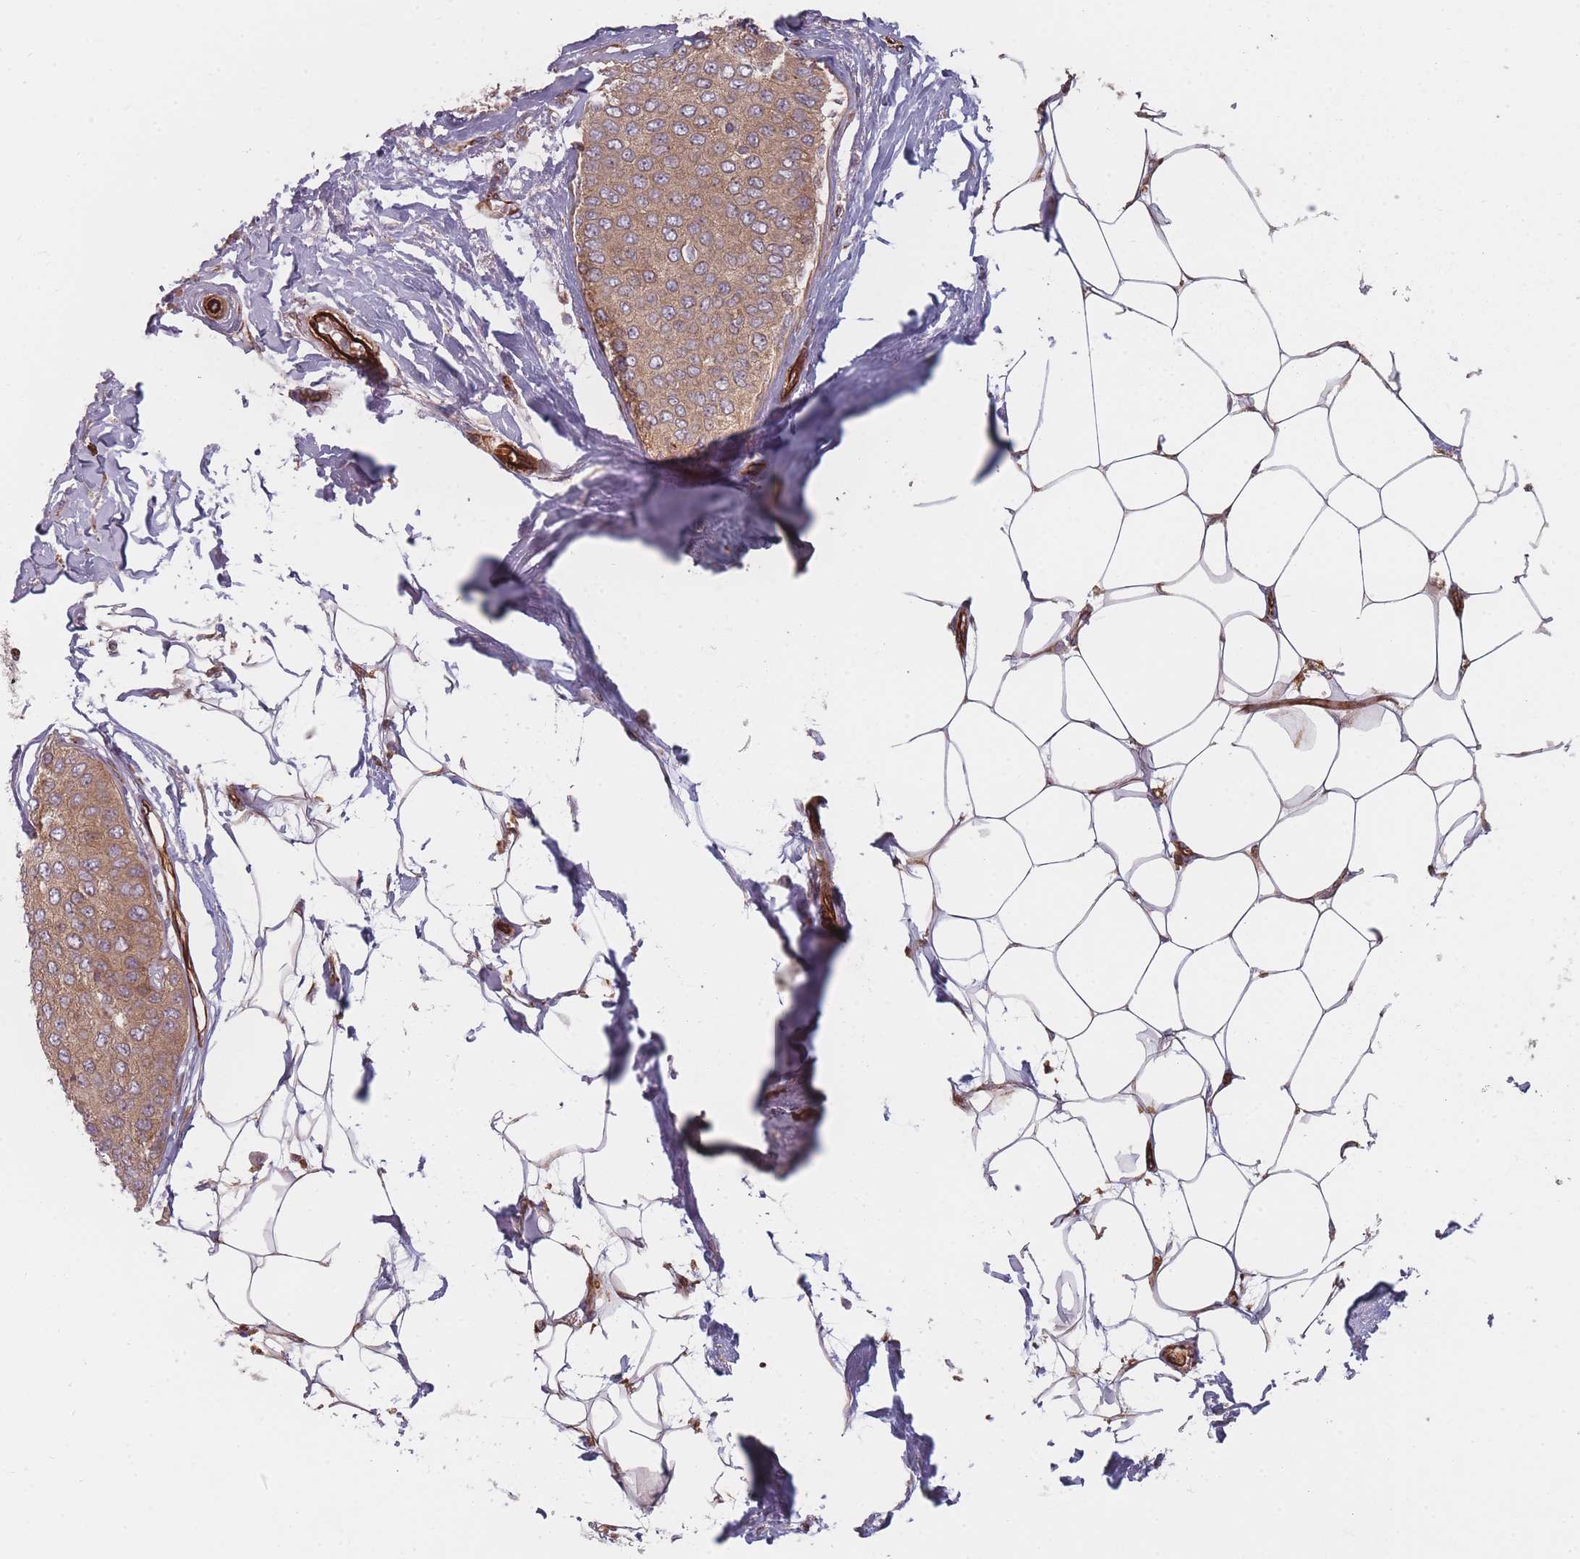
{"staining": {"intensity": "weak", "quantity": ">75%", "location": "cytoplasmic/membranous"}, "tissue": "breast cancer", "cell_type": "Tumor cells", "image_type": "cancer", "snomed": [{"axis": "morphology", "description": "Duct carcinoma"}, {"axis": "topography", "description": "Breast"}], "caption": "DAB (3,3'-diaminobenzidine) immunohistochemical staining of human breast cancer (infiltrating ductal carcinoma) exhibits weak cytoplasmic/membranous protein positivity in approximately >75% of tumor cells.", "gene": "EEF1AKMT2", "patient": {"sex": "female", "age": 72}}